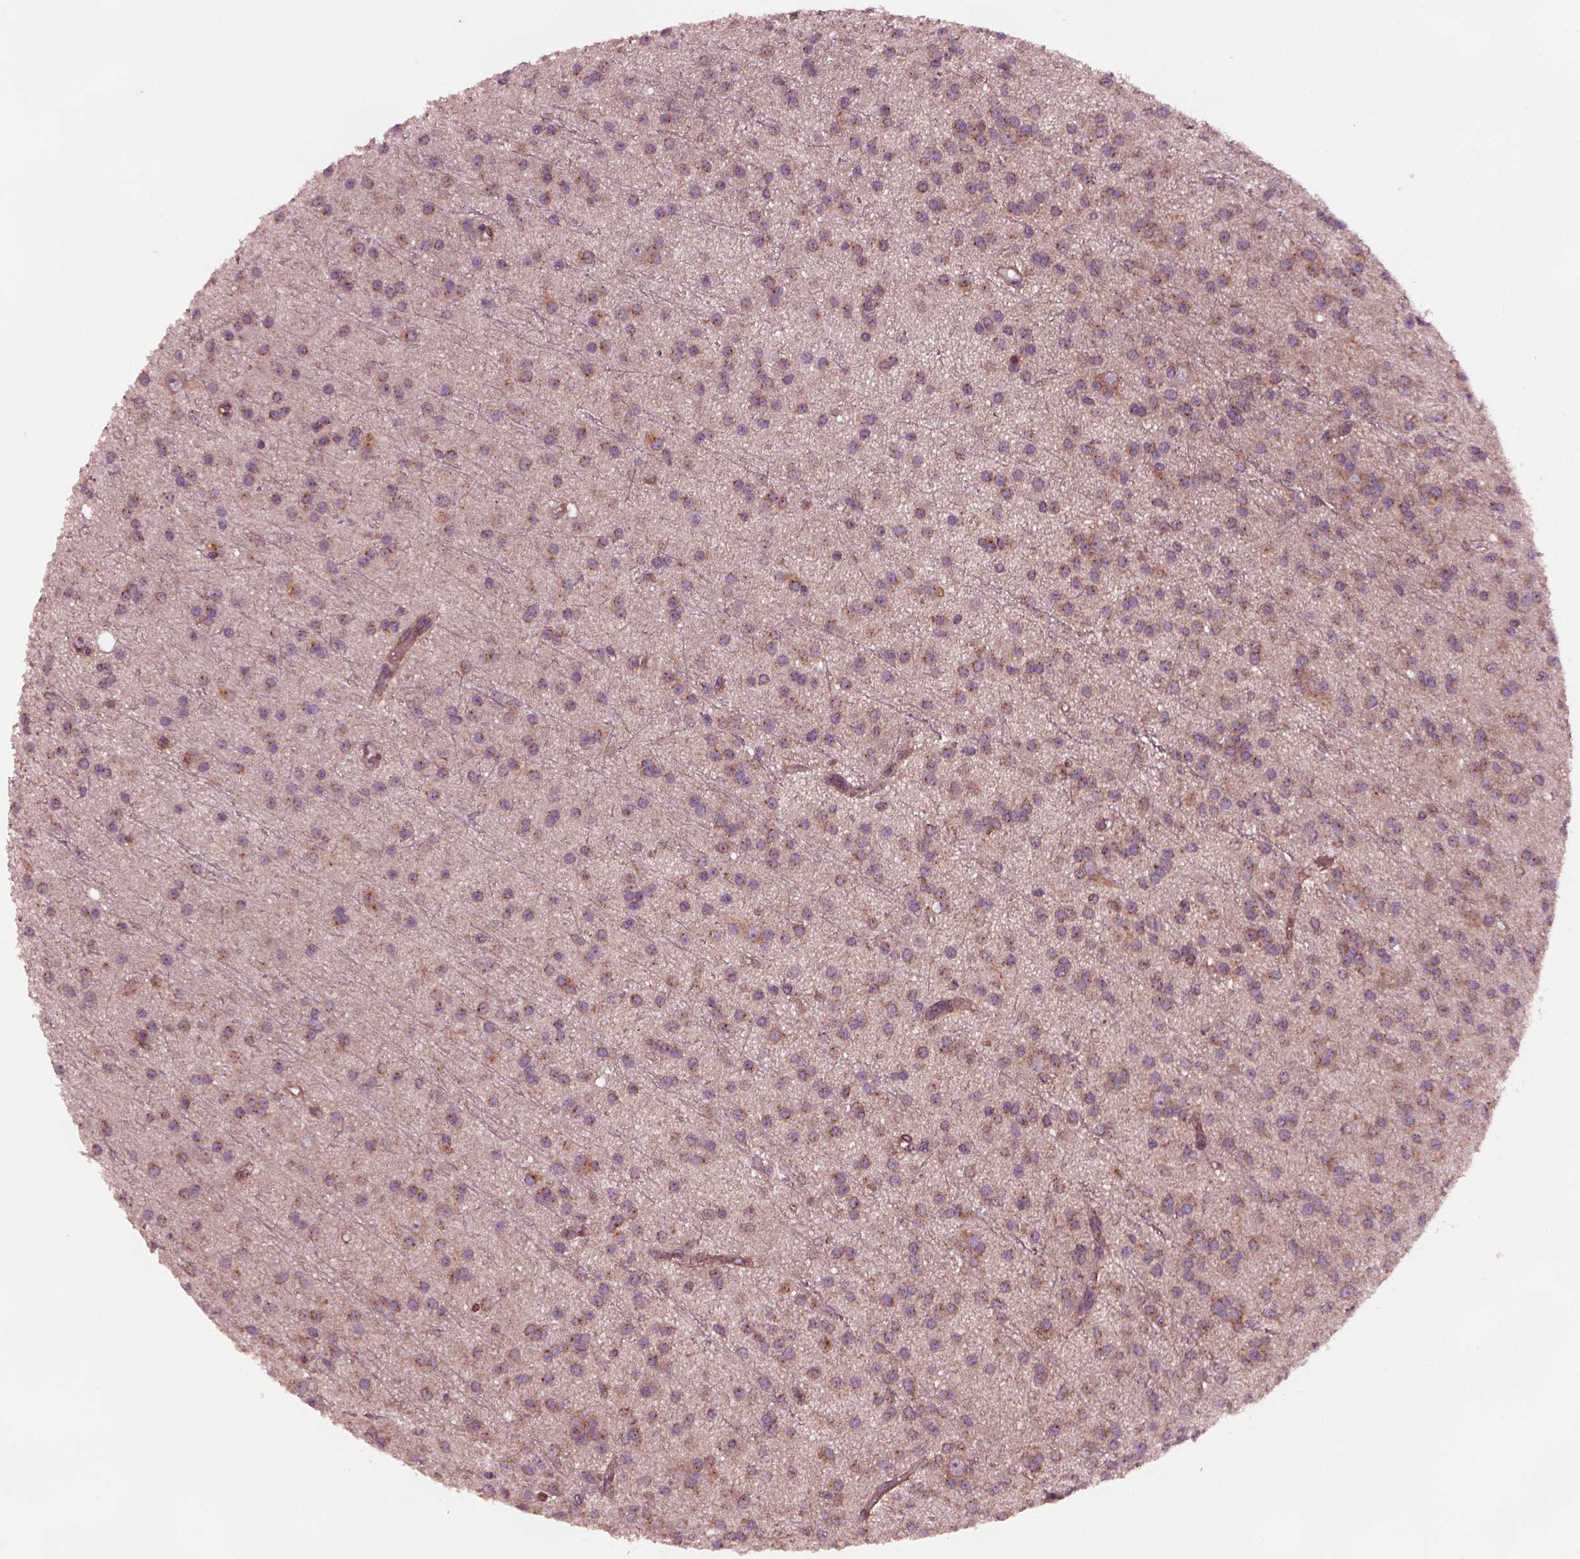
{"staining": {"intensity": "moderate", "quantity": ">75%", "location": "cytoplasmic/membranous"}, "tissue": "glioma", "cell_type": "Tumor cells", "image_type": "cancer", "snomed": [{"axis": "morphology", "description": "Glioma, malignant, Low grade"}, {"axis": "topography", "description": "Brain"}], "caption": "Immunohistochemistry (IHC) (DAB (3,3'-diaminobenzidine)) staining of human malignant low-grade glioma demonstrates moderate cytoplasmic/membranous protein expression in about >75% of tumor cells.", "gene": "TUBG1", "patient": {"sex": "male", "age": 27}}